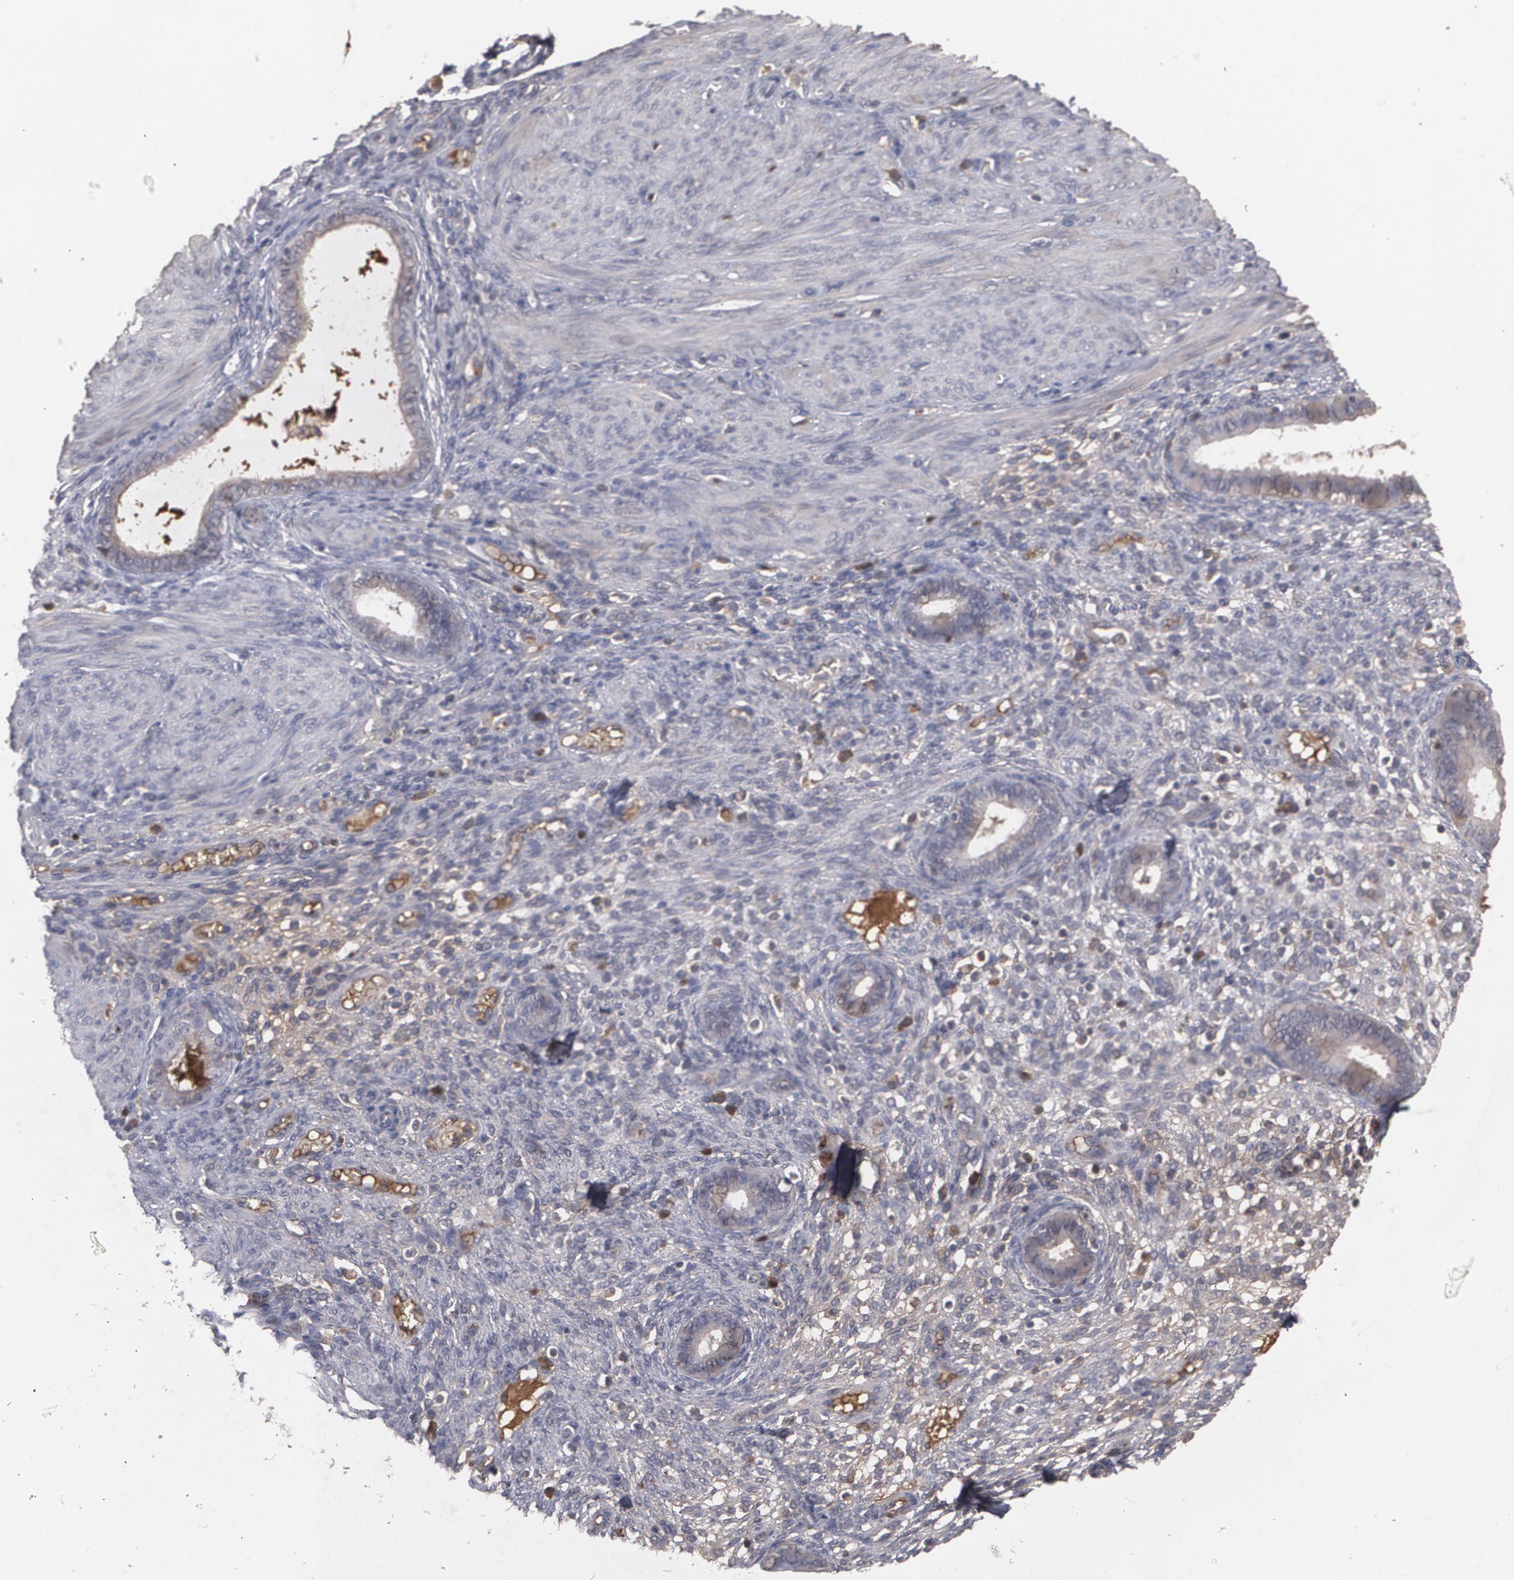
{"staining": {"intensity": "moderate", "quantity": "<25%", "location": "cytoplasmic/membranous"}, "tissue": "endometrium", "cell_type": "Cells in endometrial stroma", "image_type": "normal", "snomed": [{"axis": "morphology", "description": "Normal tissue, NOS"}, {"axis": "topography", "description": "Endometrium"}], "caption": "A low amount of moderate cytoplasmic/membranous positivity is seen in about <25% of cells in endometrial stroma in benign endometrium. (Stains: DAB in brown, nuclei in blue, Microscopy: brightfield microscopy at high magnification).", "gene": "ARF6", "patient": {"sex": "female", "age": 72}}